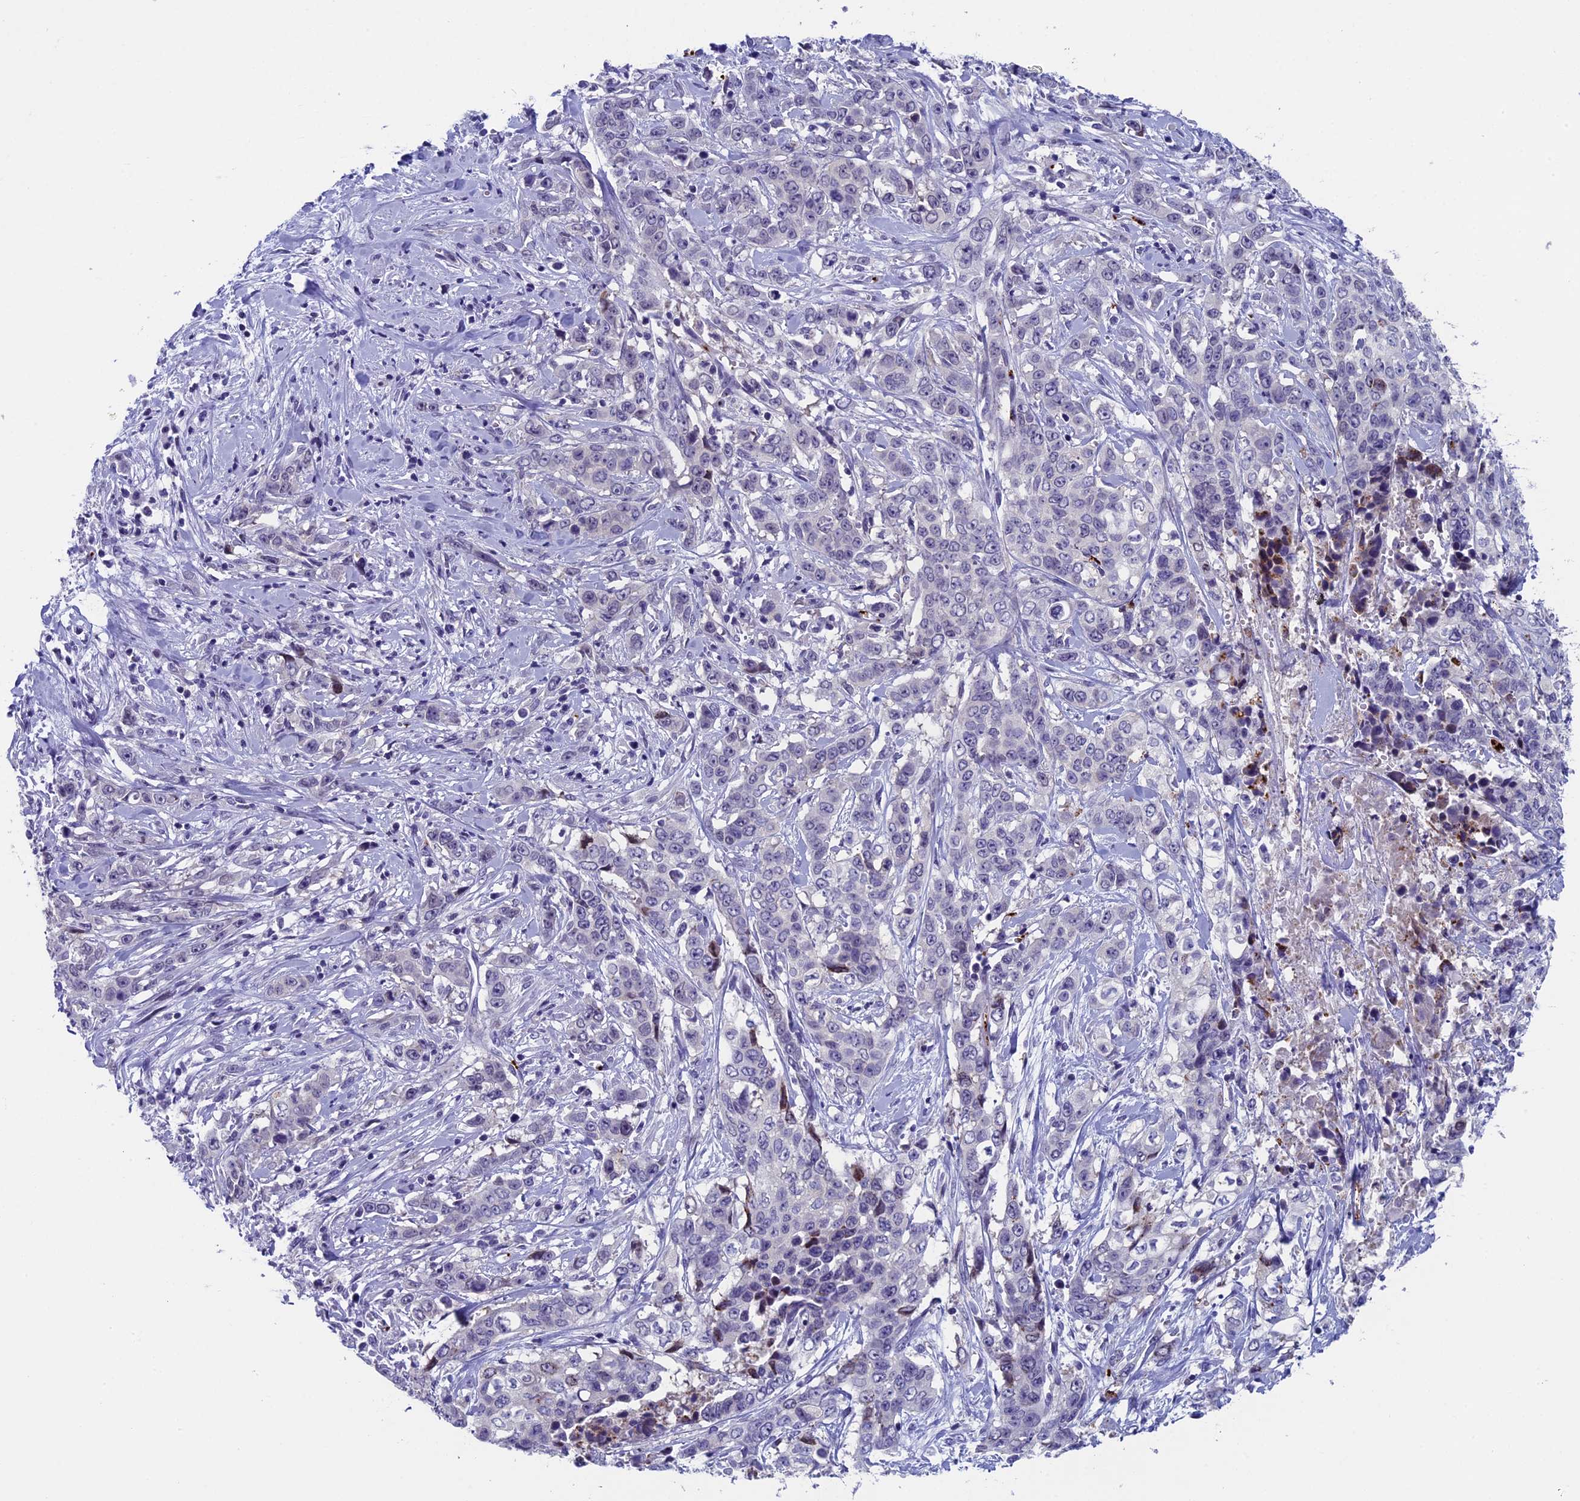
{"staining": {"intensity": "negative", "quantity": "none", "location": "none"}, "tissue": "stomach cancer", "cell_type": "Tumor cells", "image_type": "cancer", "snomed": [{"axis": "morphology", "description": "Adenocarcinoma, NOS"}, {"axis": "topography", "description": "Stomach, upper"}], "caption": "Micrograph shows no protein positivity in tumor cells of stomach cancer tissue.", "gene": "AIFM2", "patient": {"sex": "male", "age": 62}}